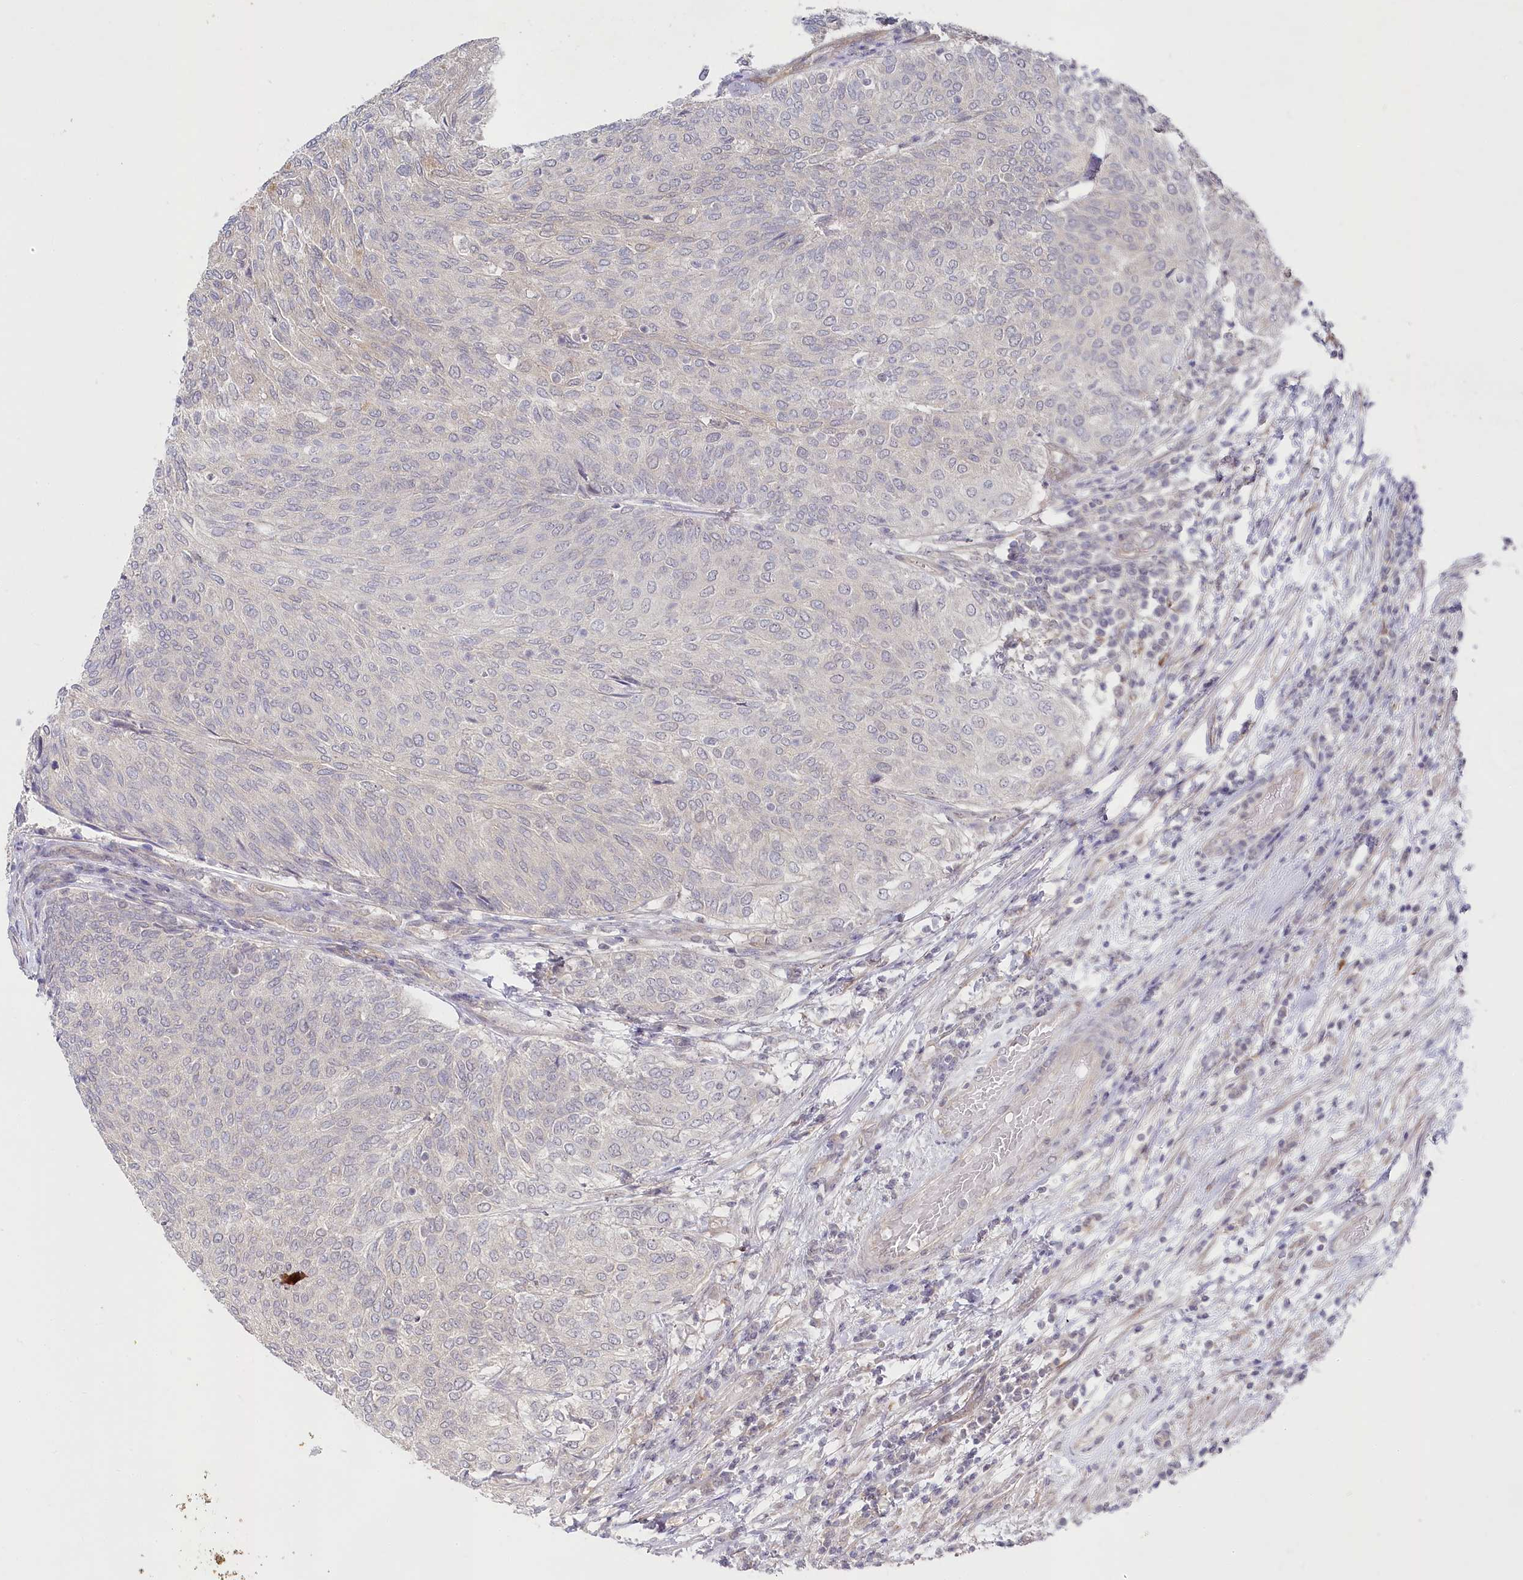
{"staining": {"intensity": "negative", "quantity": "none", "location": "none"}, "tissue": "urothelial cancer", "cell_type": "Tumor cells", "image_type": "cancer", "snomed": [{"axis": "morphology", "description": "Urothelial carcinoma, Low grade"}, {"axis": "topography", "description": "Urinary bladder"}], "caption": "Immunohistochemical staining of human urothelial carcinoma (low-grade) reveals no significant expression in tumor cells. (DAB IHC with hematoxylin counter stain).", "gene": "AAMDC", "patient": {"sex": "female", "age": 79}}